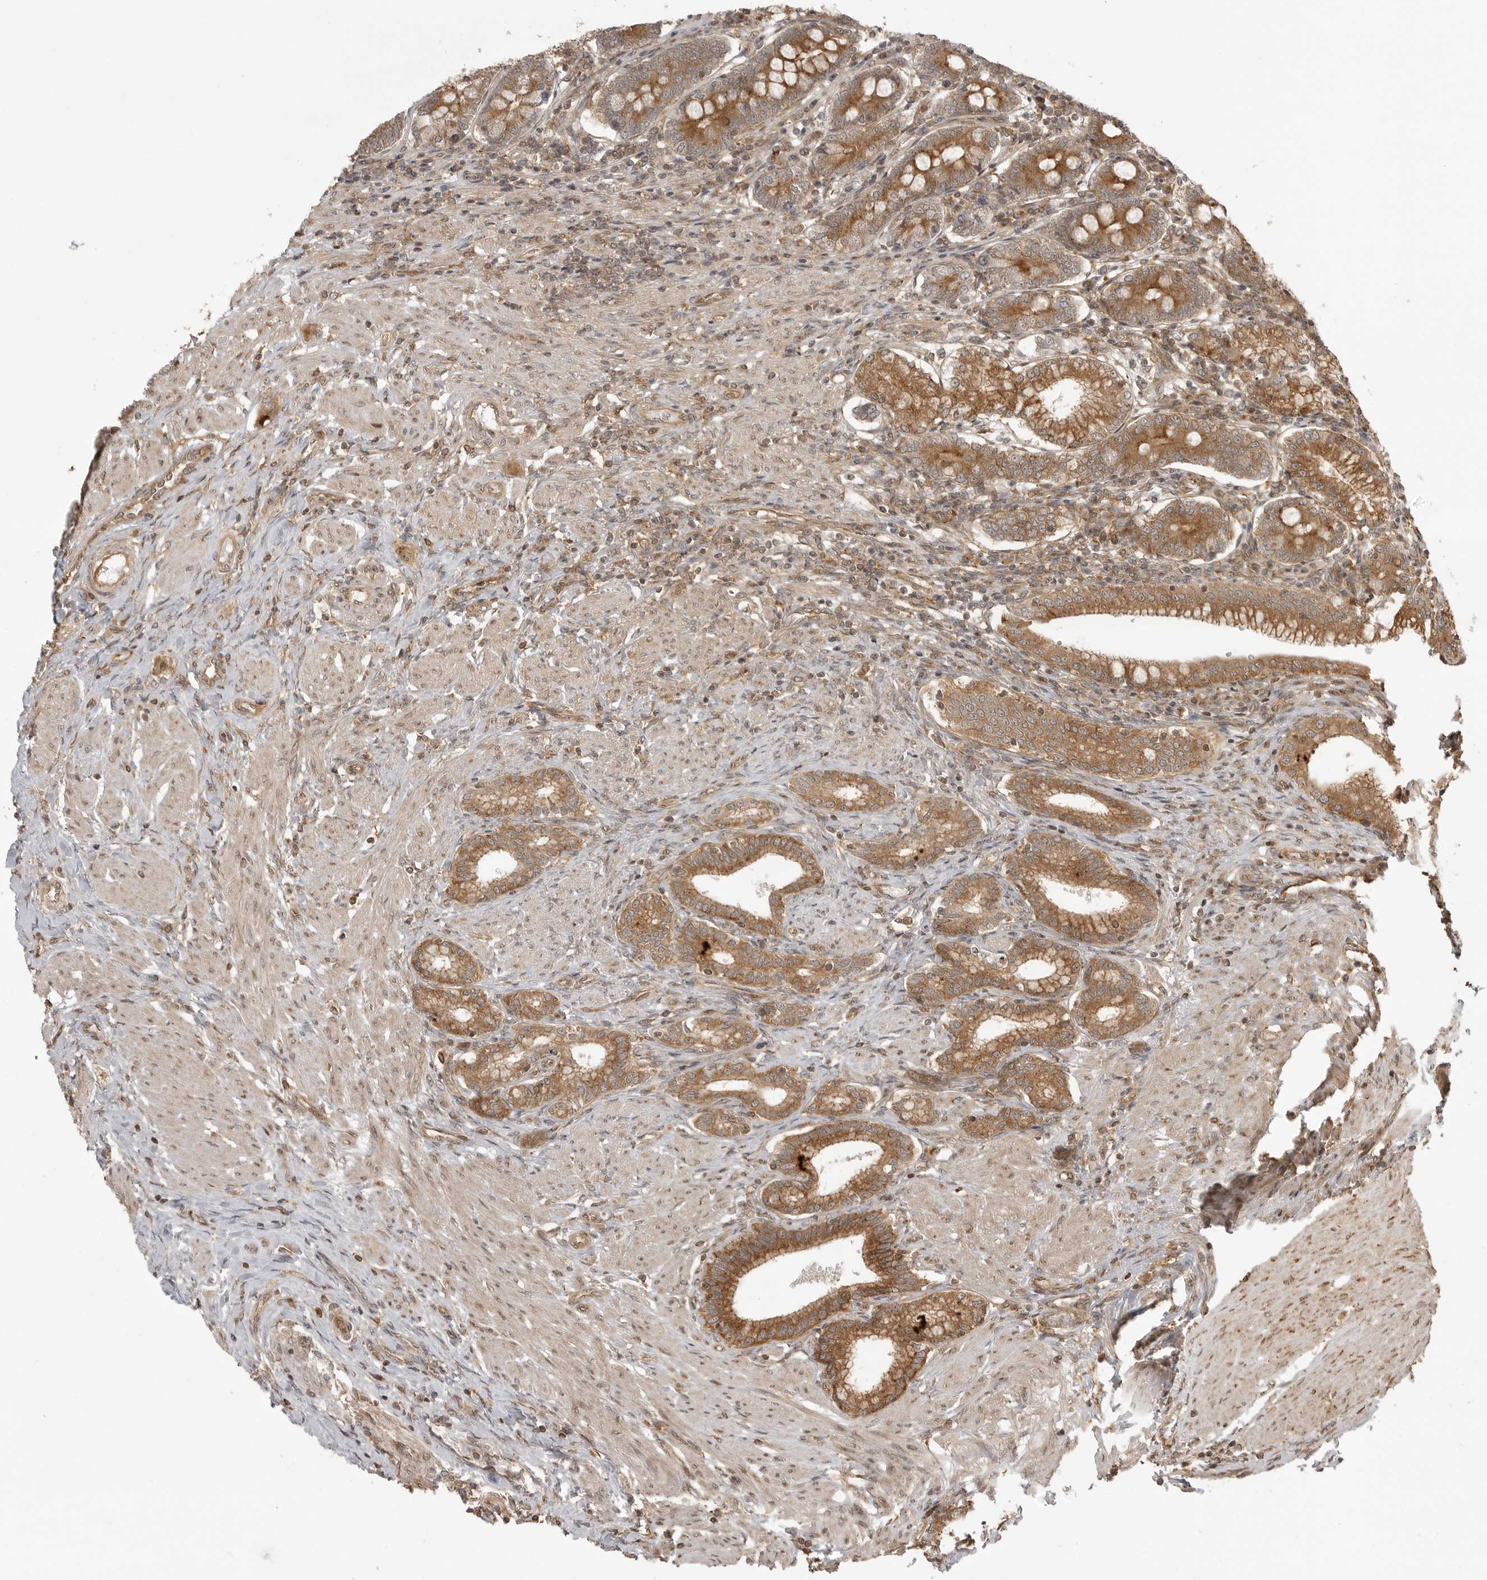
{"staining": {"intensity": "moderate", "quantity": ">75%", "location": "cytoplasmic/membranous"}, "tissue": "duodenum", "cell_type": "Glandular cells", "image_type": "normal", "snomed": [{"axis": "morphology", "description": "Normal tissue, NOS"}, {"axis": "morphology", "description": "Adenocarcinoma, NOS"}, {"axis": "topography", "description": "Pancreas"}, {"axis": "topography", "description": "Duodenum"}], "caption": "This image reveals benign duodenum stained with IHC to label a protein in brown. The cytoplasmic/membranous of glandular cells show moderate positivity for the protein. Nuclei are counter-stained blue.", "gene": "FAT3", "patient": {"sex": "male", "age": 50}}